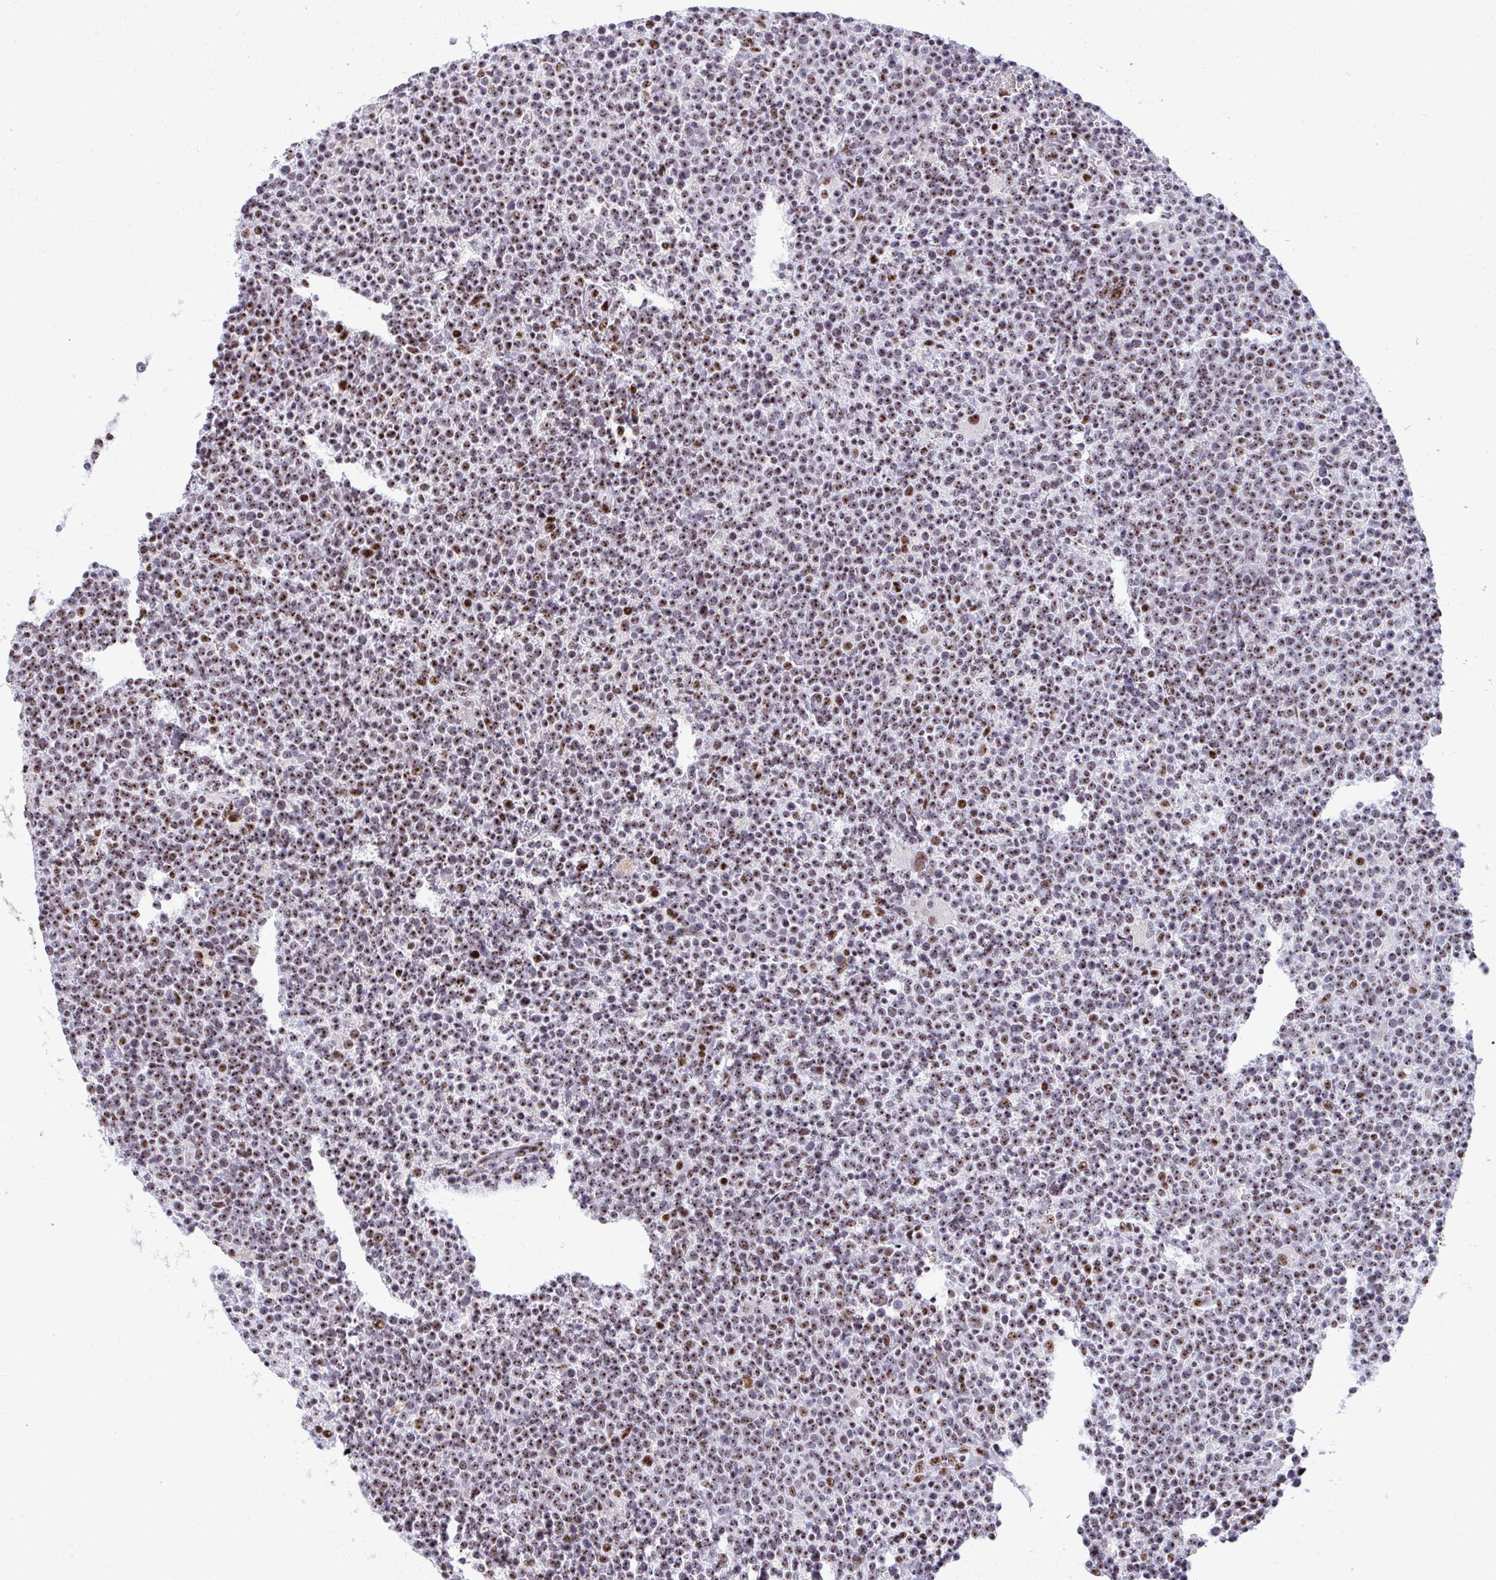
{"staining": {"intensity": "moderate", "quantity": ">75%", "location": "nuclear"}, "tissue": "lymphoma", "cell_type": "Tumor cells", "image_type": "cancer", "snomed": [{"axis": "morphology", "description": "Malignant lymphoma, non-Hodgkin's type, High grade"}, {"axis": "topography", "description": "Lymph node"}], "caption": "Lymphoma stained for a protein exhibits moderate nuclear positivity in tumor cells. (DAB (3,3'-diaminobenzidine) = brown stain, brightfield microscopy at high magnification).", "gene": "PELP1", "patient": {"sex": "male", "age": 61}}